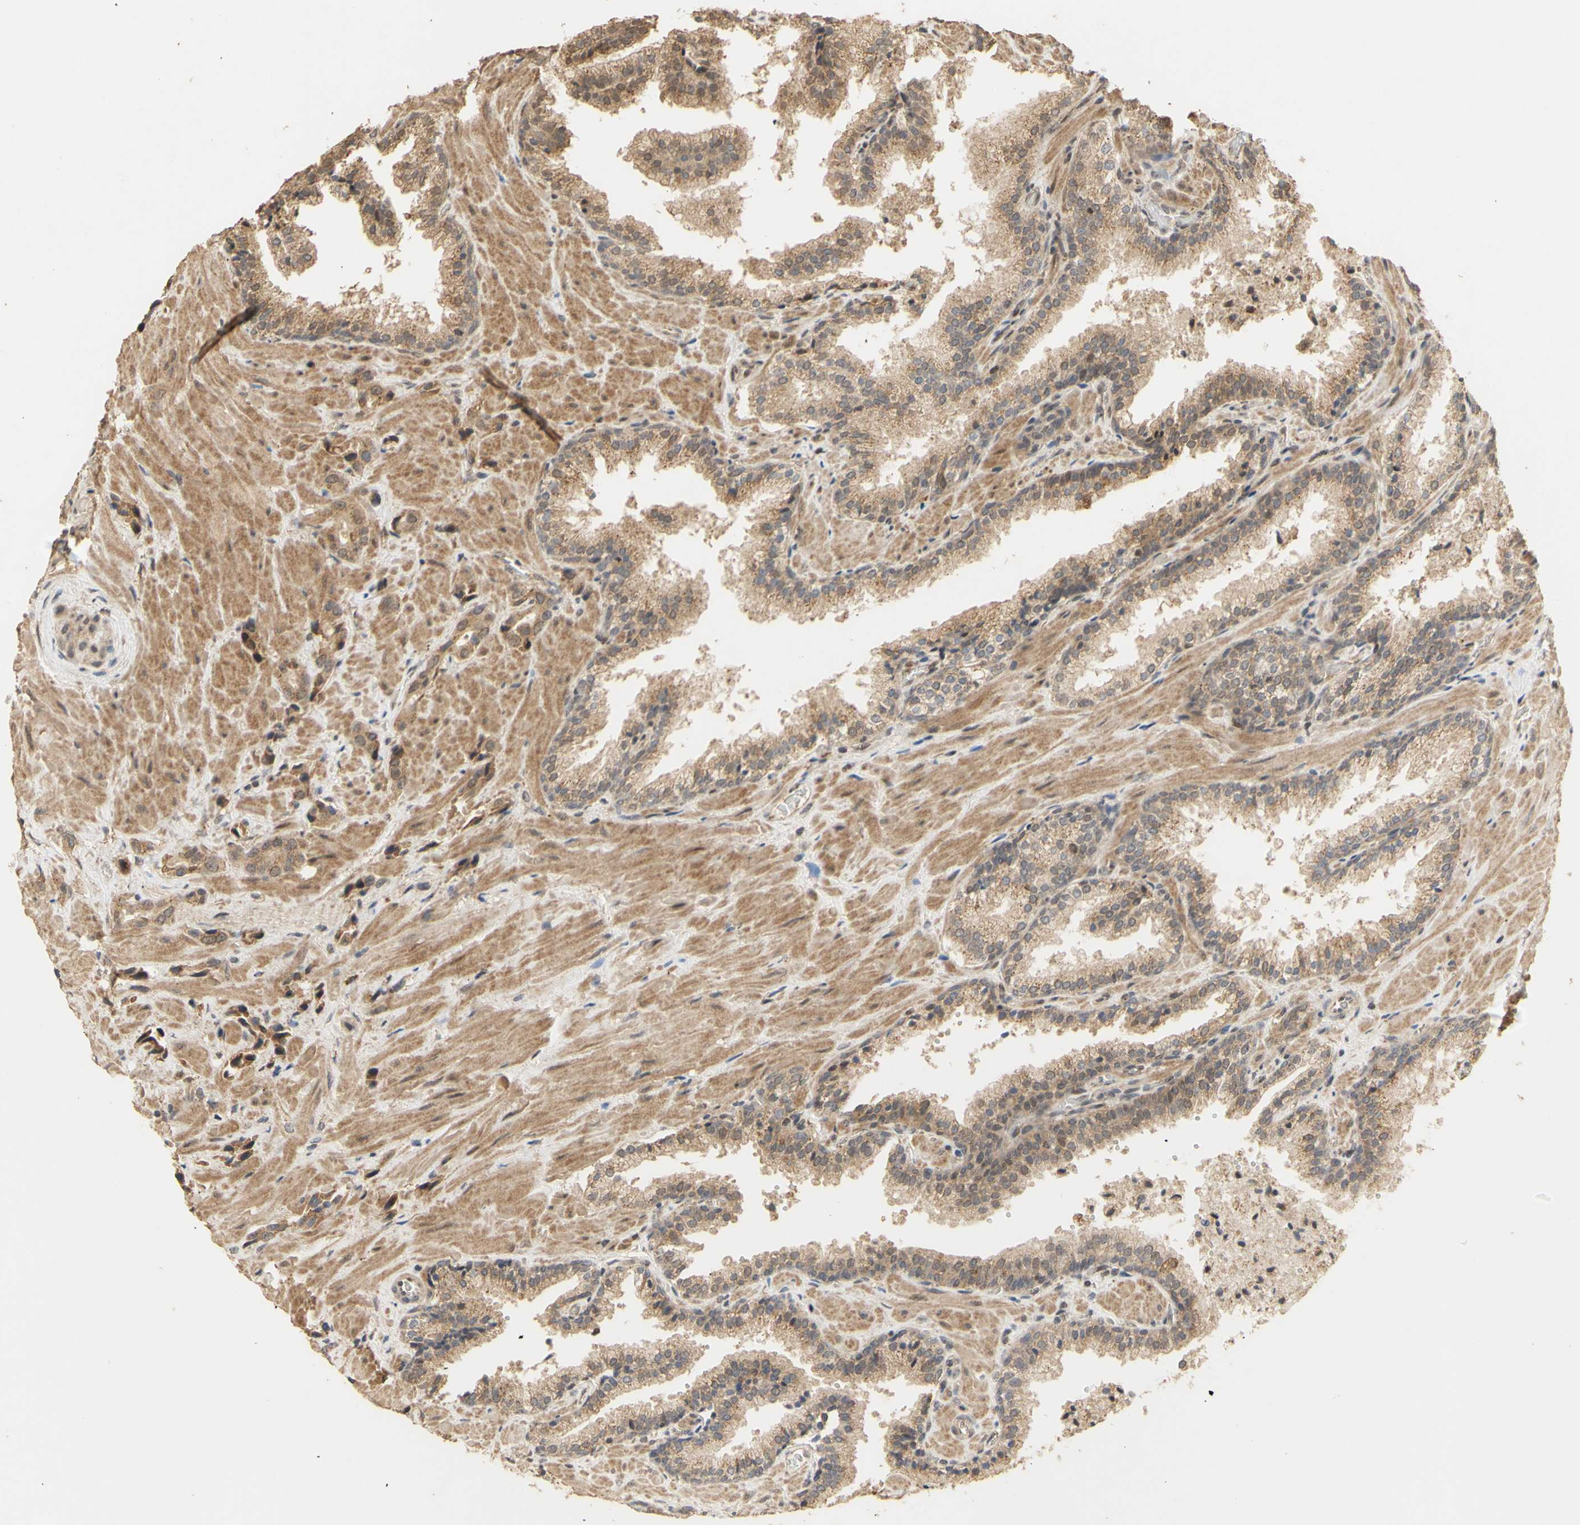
{"staining": {"intensity": "moderate", "quantity": ">75%", "location": "cytoplasmic/membranous"}, "tissue": "prostate cancer", "cell_type": "Tumor cells", "image_type": "cancer", "snomed": [{"axis": "morphology", "description": "Adenocarcinoma, High grade"}, {"axis": "topography", "description": "Prostate"}], "caption": "High-power microscopy captured an immunohistochemistry (IHC) micrograph of high-grade adenocarcinoma (prostate), revealing moderate cytoplasmic/membranous expression in approximately >75% of tumor cells.", "gene": "GTF2E2", "patient": {"sex": "male", "age": 64}}